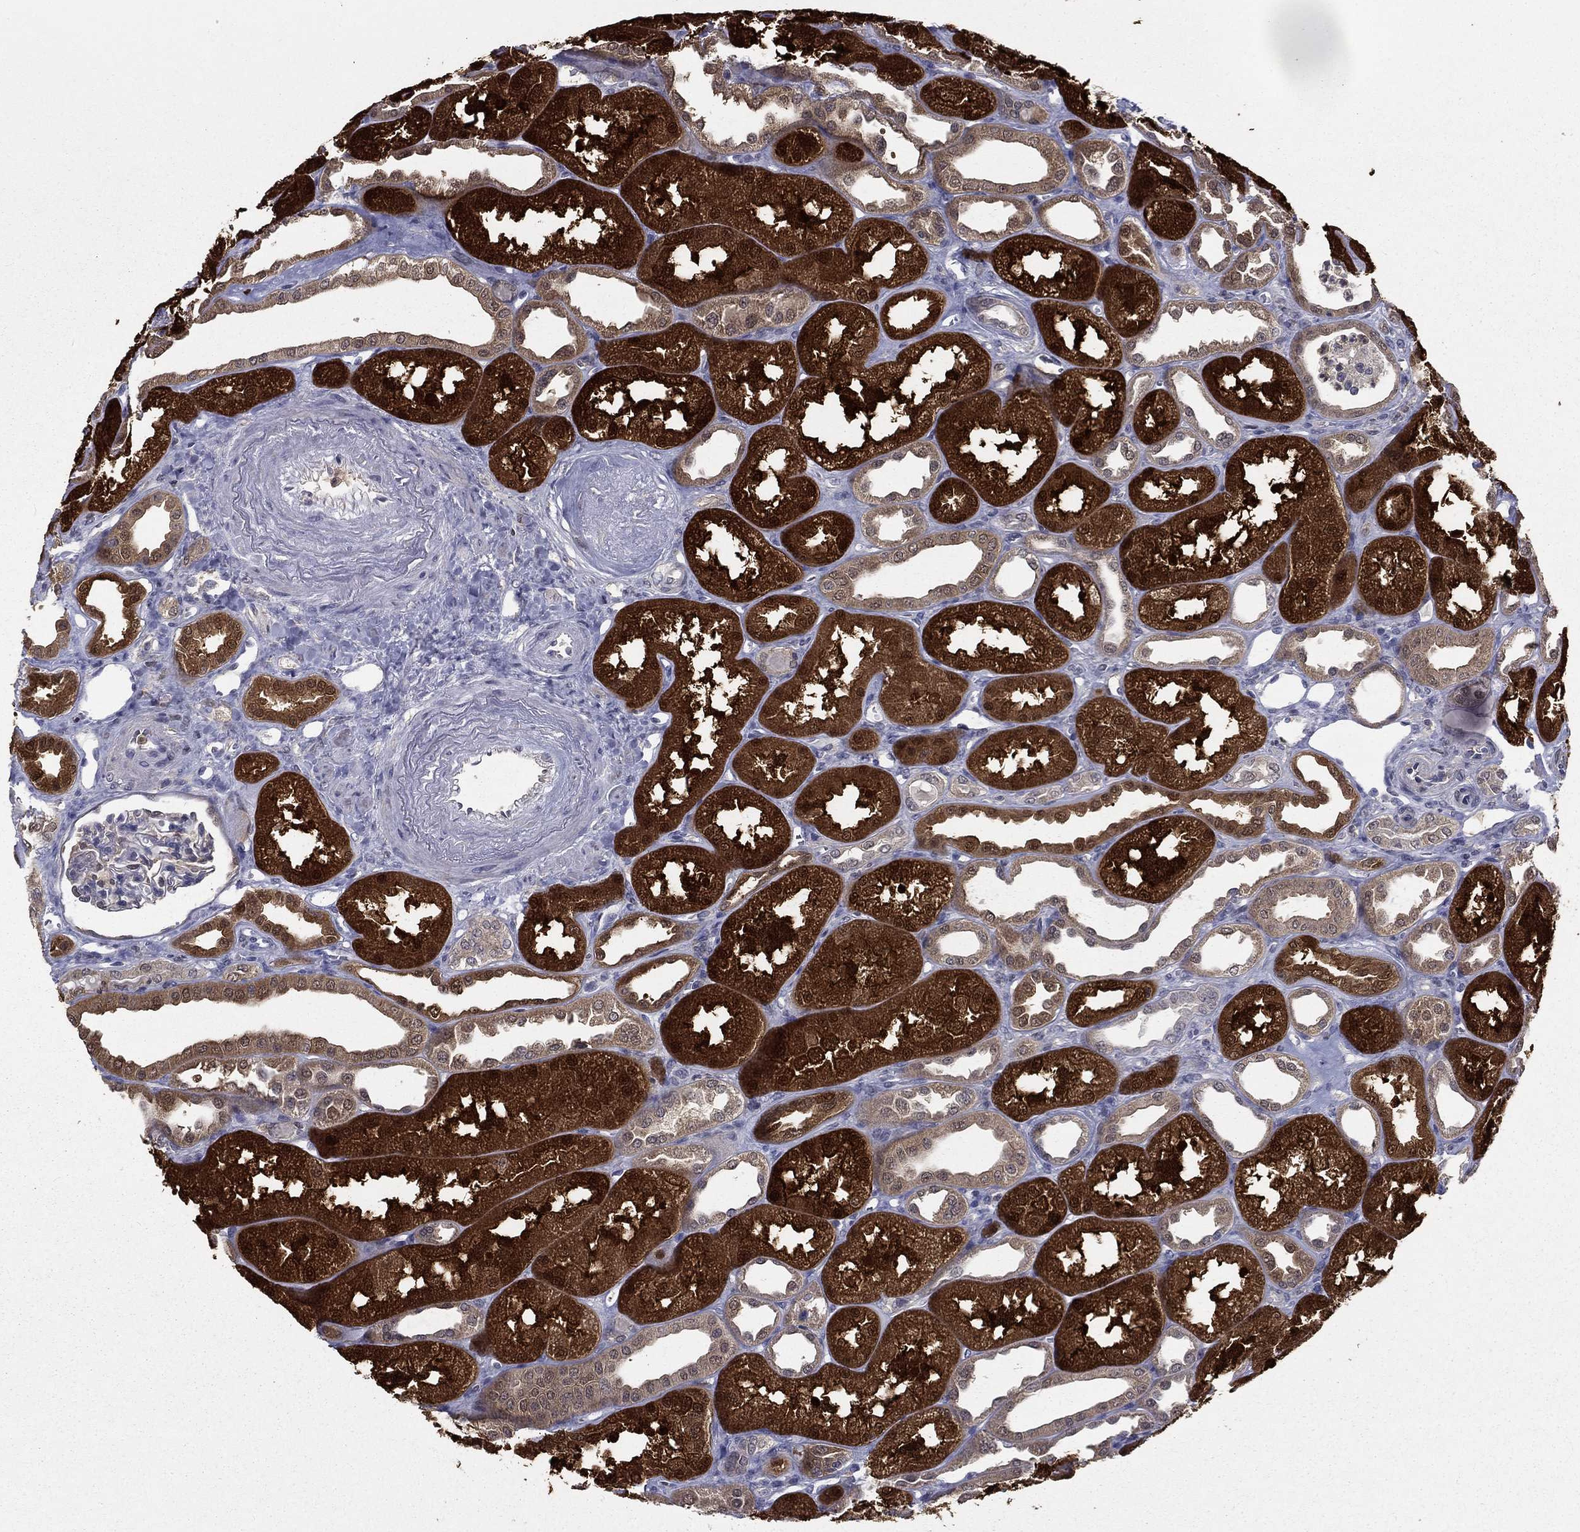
{"staining": {"intensity": "negative", "quantity": "none", "location": "none"}, "tissue": "kidney", "cell_type": "Cells in glomeruli", "image_type": "normal", "snomed": [{"axis": "morphology", "description": "Normal tissue, NOS"}, {"axis": "topography", "description": "Kidney"}], "caption": "A high-resolution image shows immunohistochemistry (IHC) staining of unremarkable kidney, which displays no significant expression in cells in glomeruli.", "gene": "NIT2", "patient": {"sex": "male", "age": 61}}